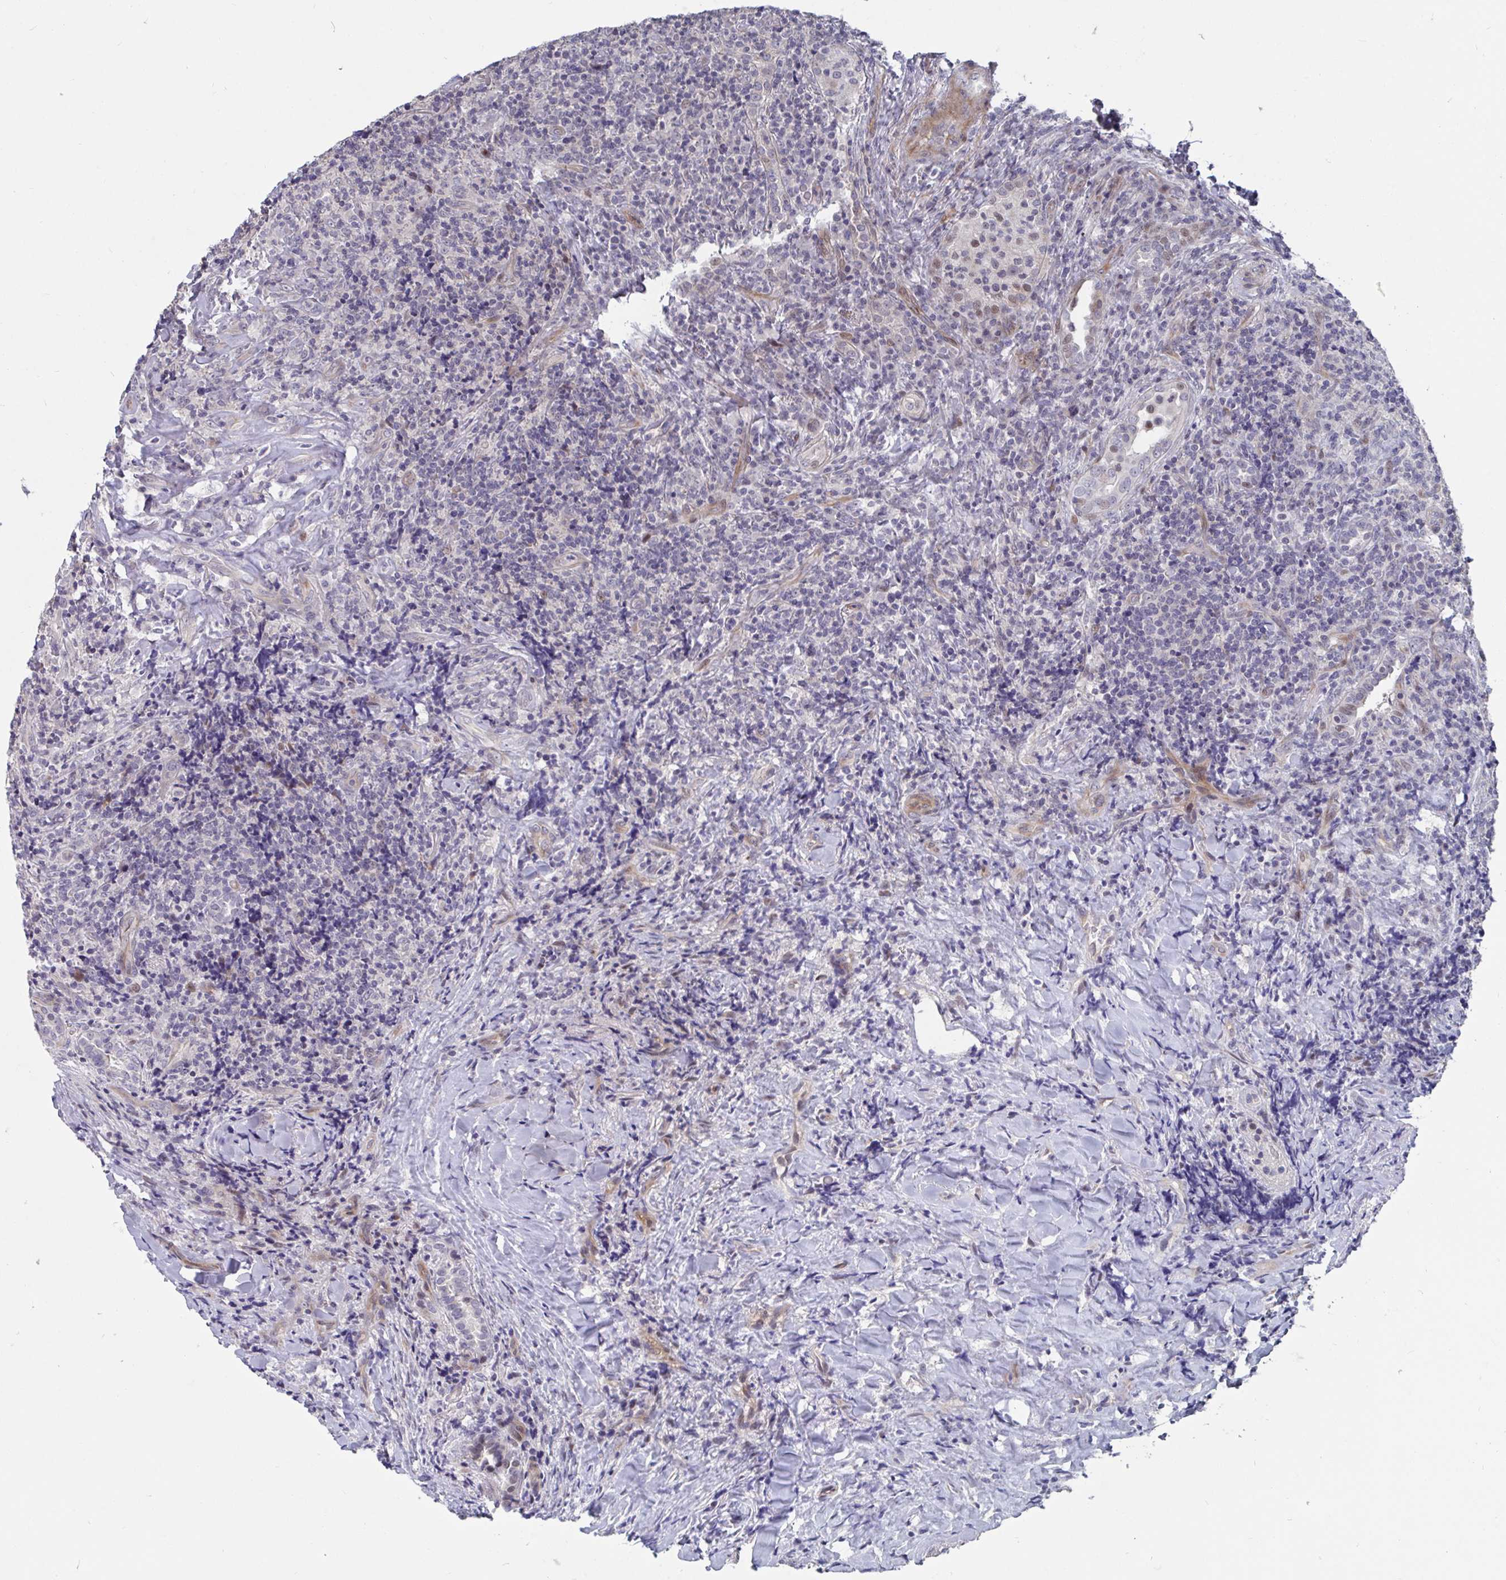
{"staining": {"intensity": "negative", "quantity": "none", "location": "none"}, "tissue": "lymphoma", "cell_type": "Tumor cells", "image_type": "cancer", "snomed": [{"axis": "morphology", "description": "Hodgkin's disease, NOS"}, {"axis": "topography", "description": "Lung"}], "caption": "An immunohistochemistry (IHC) histopathology image of lymphoma is shown. There is no staining in tumor cells of lymphoma. (DAB immunohistochemistry with hematoxylin counter stain).", "gene": "FAM156B", "patient": {"sex": "male", "age": 17}}